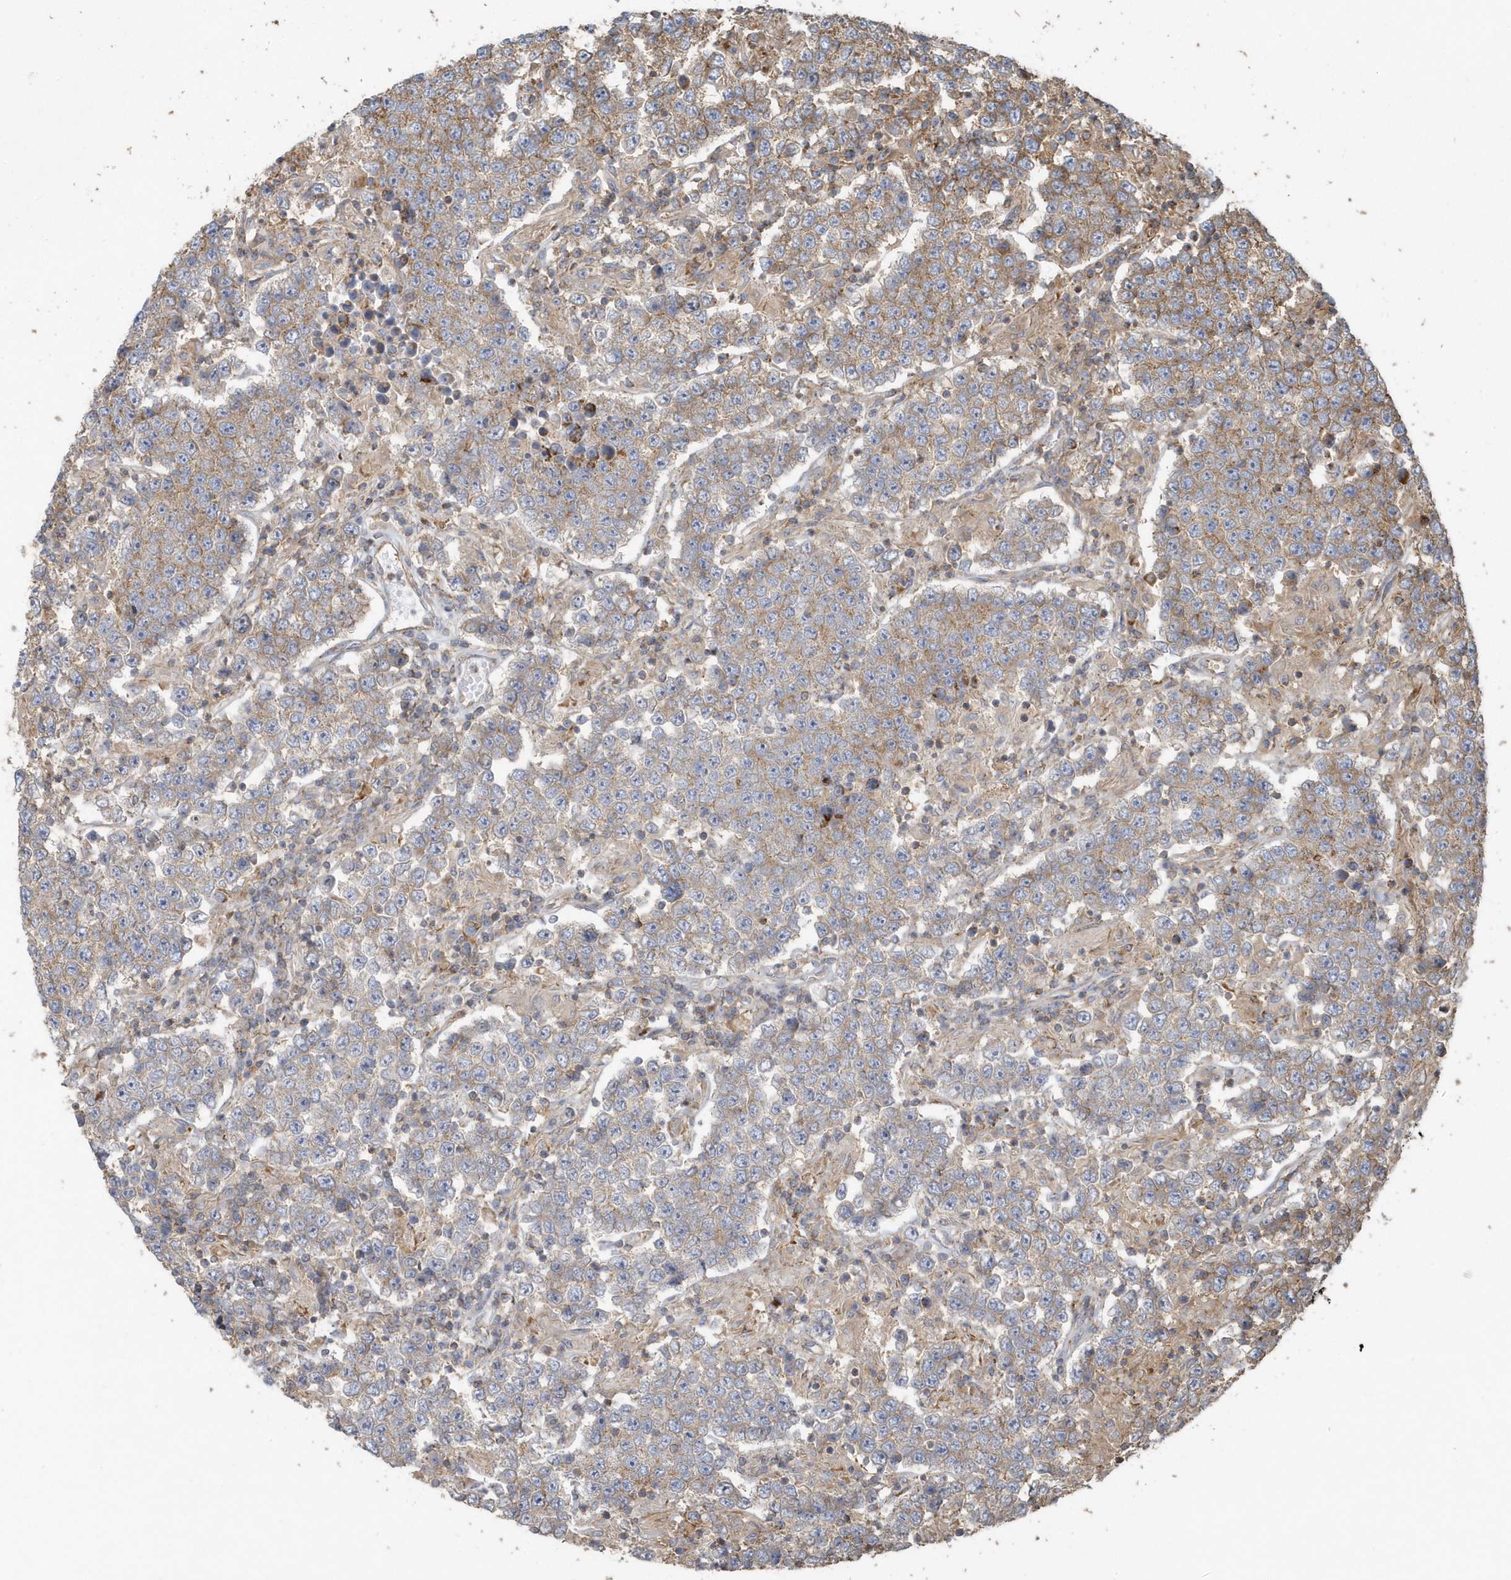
{"staining": {"intensity": "moderate", "quantity": "25%-75%", "location": "cytoplasmic/membranous"}, "tissue": "testis cancer", "cell_type": "Tumor cells", "image_type": "cancer", "snomed": [{"axis": "morphology", "description": "Normal tissue, NOS"}, {"axis": "morphology", "description": "Urothelial carcinoma, High grade"}, {"axis": "morphology", "description": "Seminoma, NOS"}, {"axis": "morphology", "description": "Carcinoma, Embryonal, NOS"}, {"axis": "topography", "description": "Urinary bladder"}, {"axis": "topography", "description": "Testis"}], "caption": "Protein staining reveals moderate cytoplasmic/membranous positivity in about 25%-75% of tumor cells in testis cancer (urothelial carcinoma (high-grade)). (IHC, brightfield microscopy, high magnification).", "gene": "TRAIP", "patient": {"sex": "male", "age": 41}}